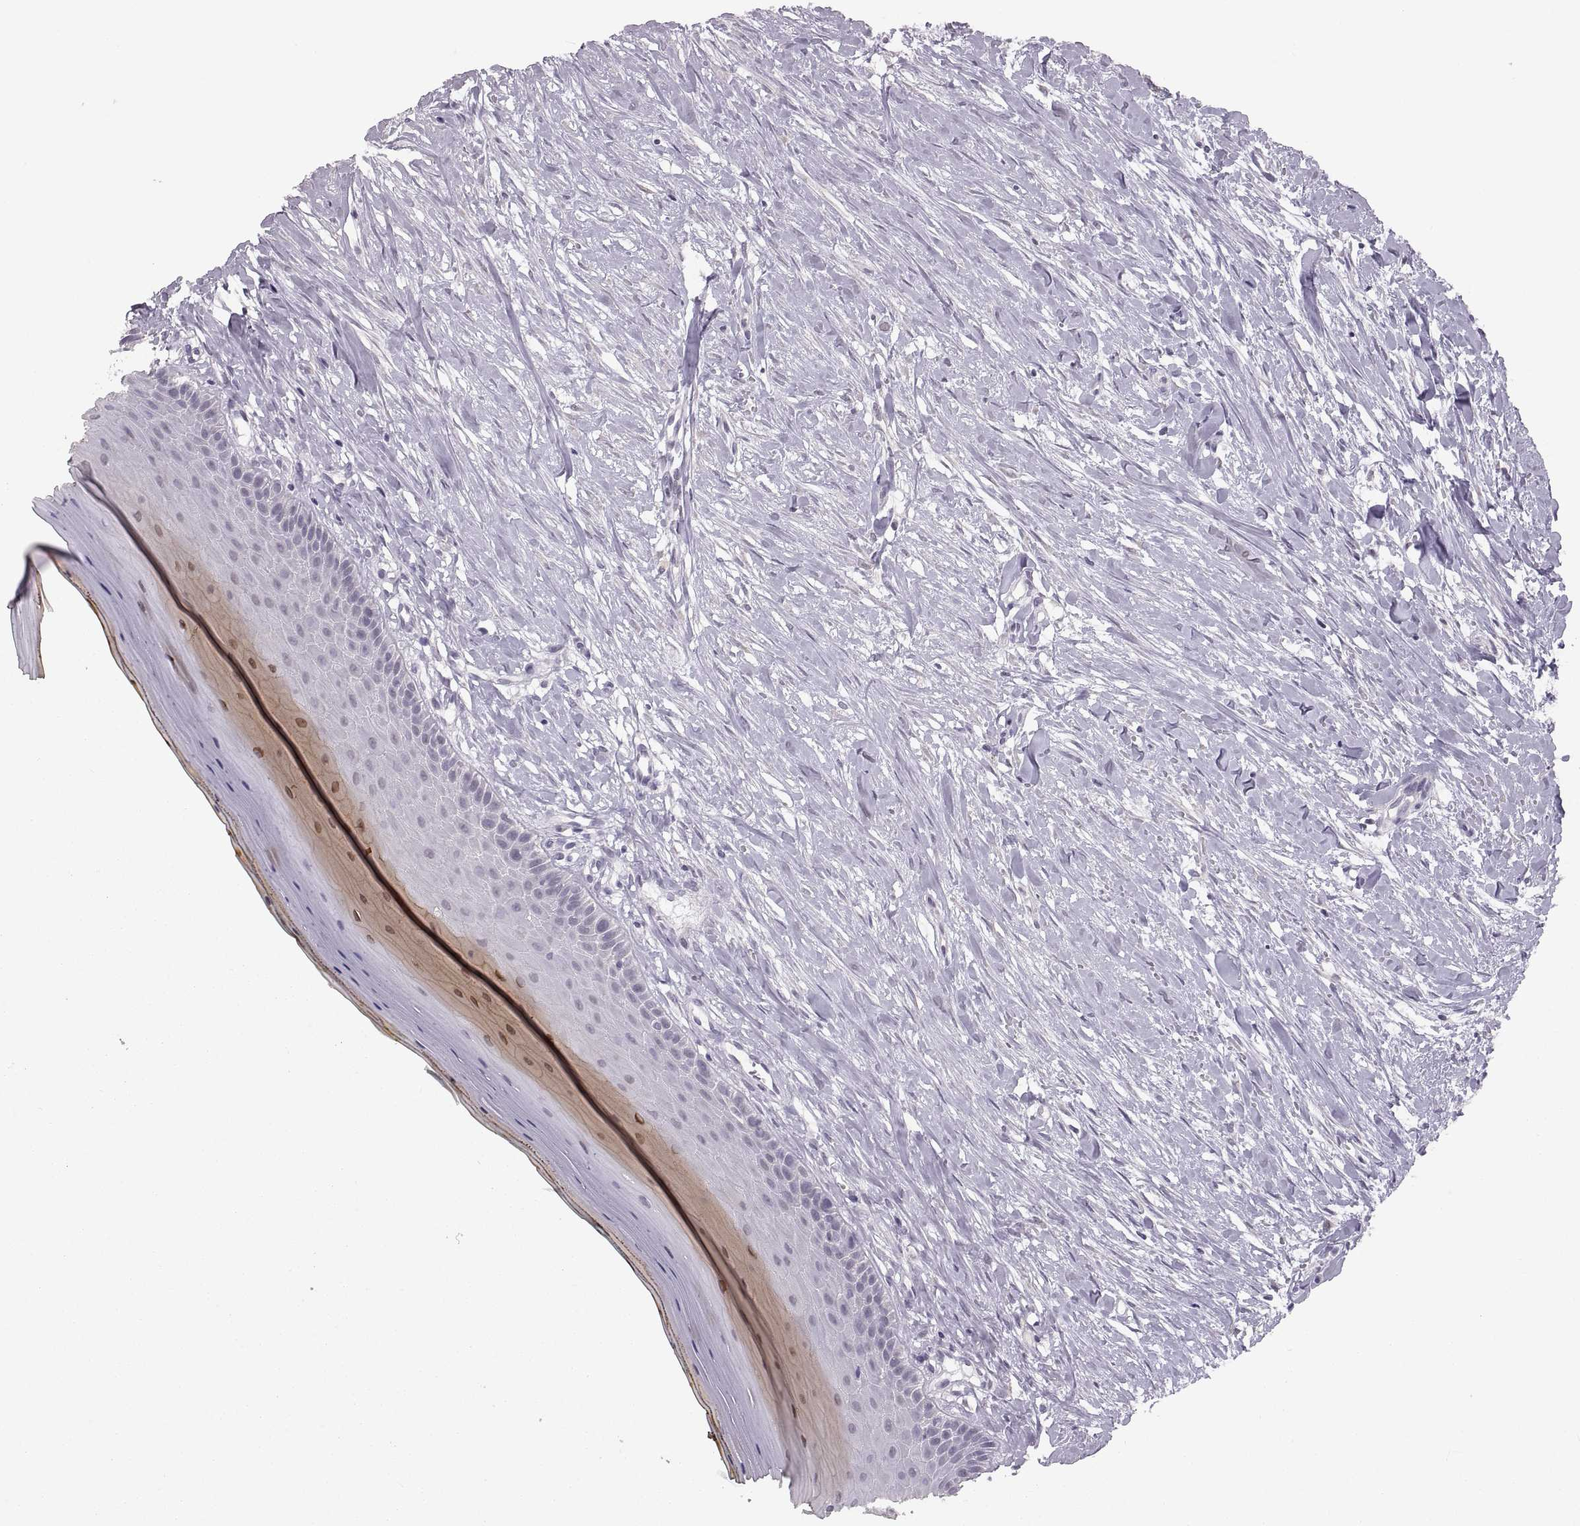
{"staining": {"intensity": "negative", "quantity": "none", "location": "none"}, "tissue": "oral mucosa", "cell_type": "Squamous epithelial cells", "image_type": "normal", "snomed": [{"axis": "morphology", "description": "Normal tissue, NOS"}, {"axis": "topography", "description": "Oral tissue"}], "caption": "An immunohistochemistry micrograph of unremarkable oral mucosa is shown. There is no staining in squamous epithelial cells of oral mucosa. (IHC, brightfield microscopy, high magnification).", "gene": "ADH6", "patient": {"sex": "female", "age": 43}}